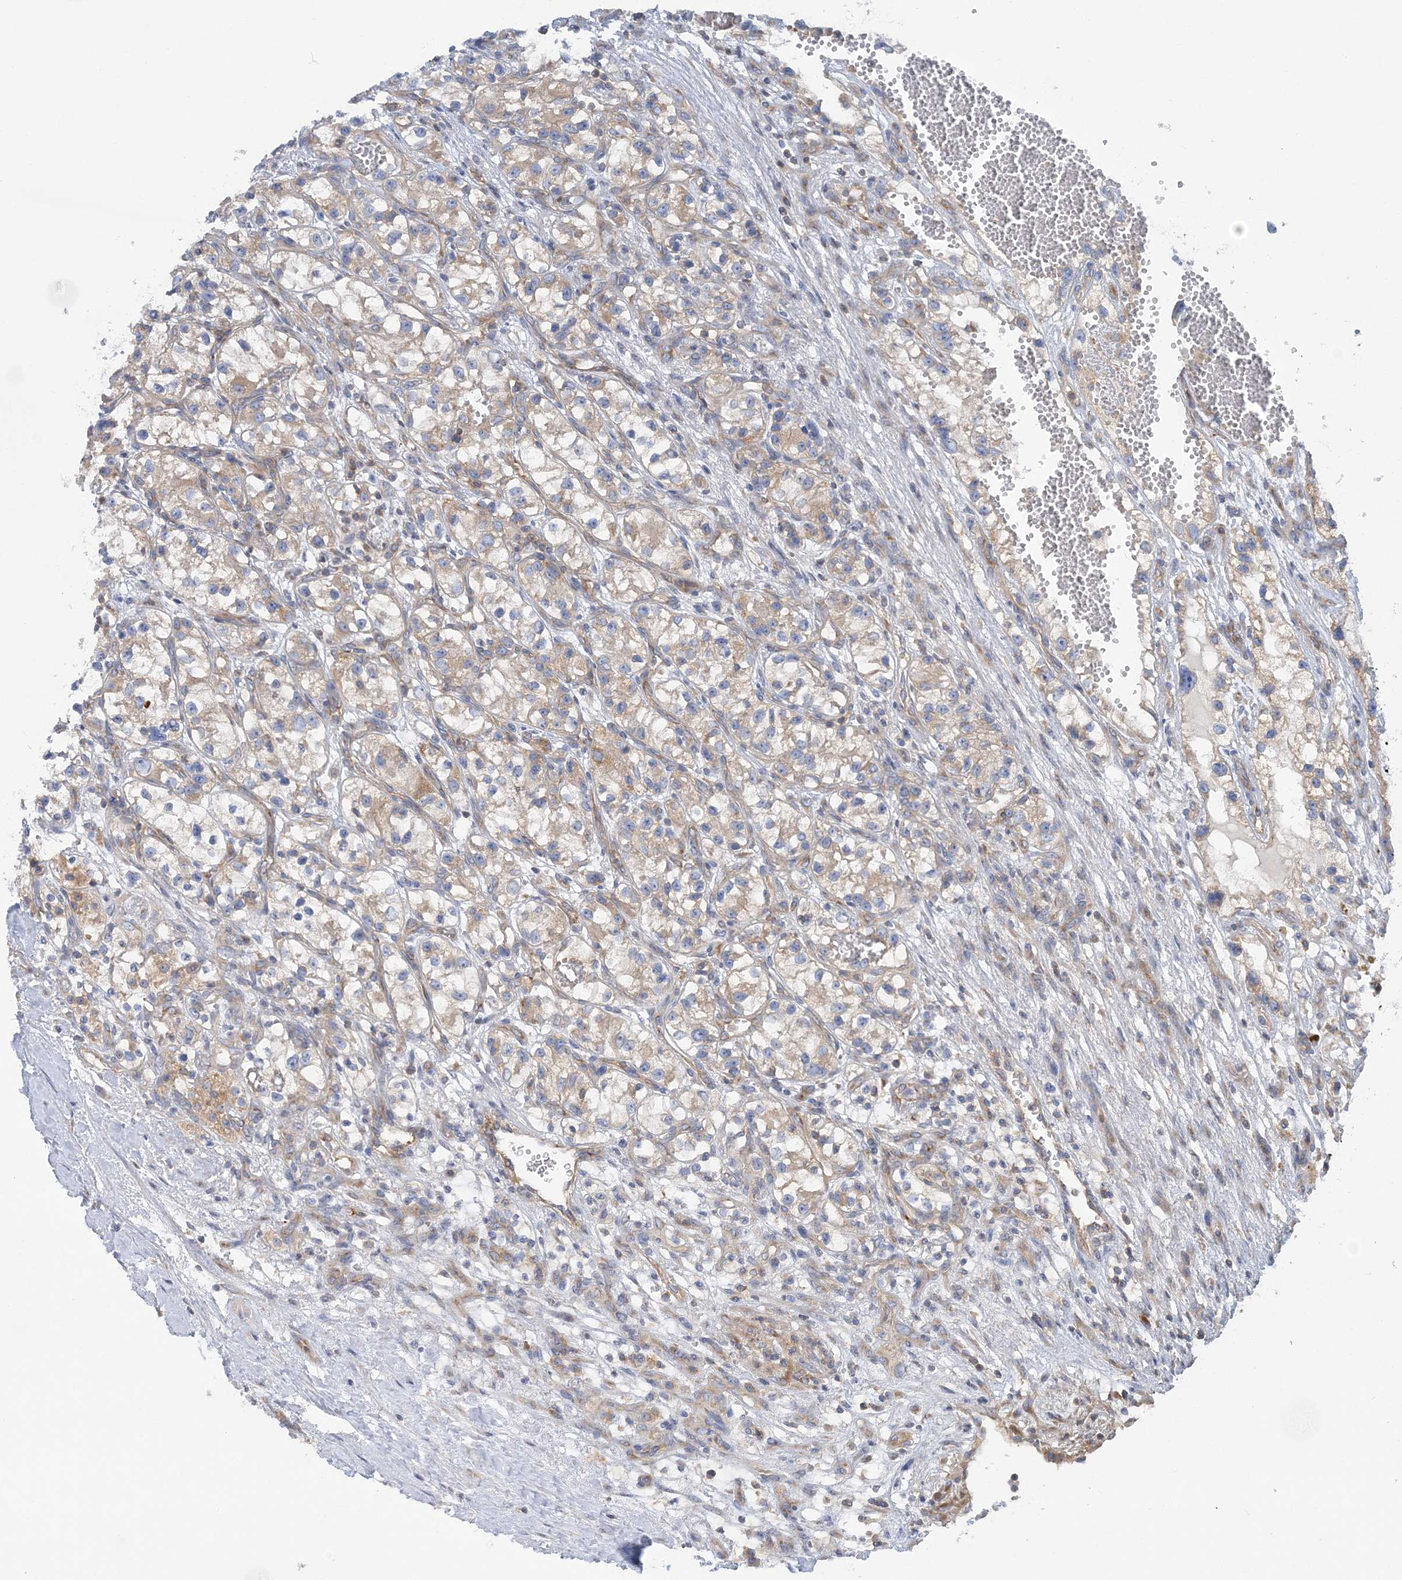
{"staining": {"intensity": "weak", "quantity": ">75%", "location": "cytoplasmic/membranous"}, "tissue": "renal cancer", "cell_type": "Tumor cells", "image_type": "cancer", "snomed": [{"axis": "morphology", "description": "Adenocarcinoma, NOS"}, {"axis": "topography", "description": "Kidney"}], "caption": "Weak cytoplasmic/membranous positivity for a protein is appreciated in approximately >75% of tumor cells of renal cancer (adenocarcinoma) using IHC.", "gene": "FAM114A2", "patient": {"sex": "female", "age": 57}}